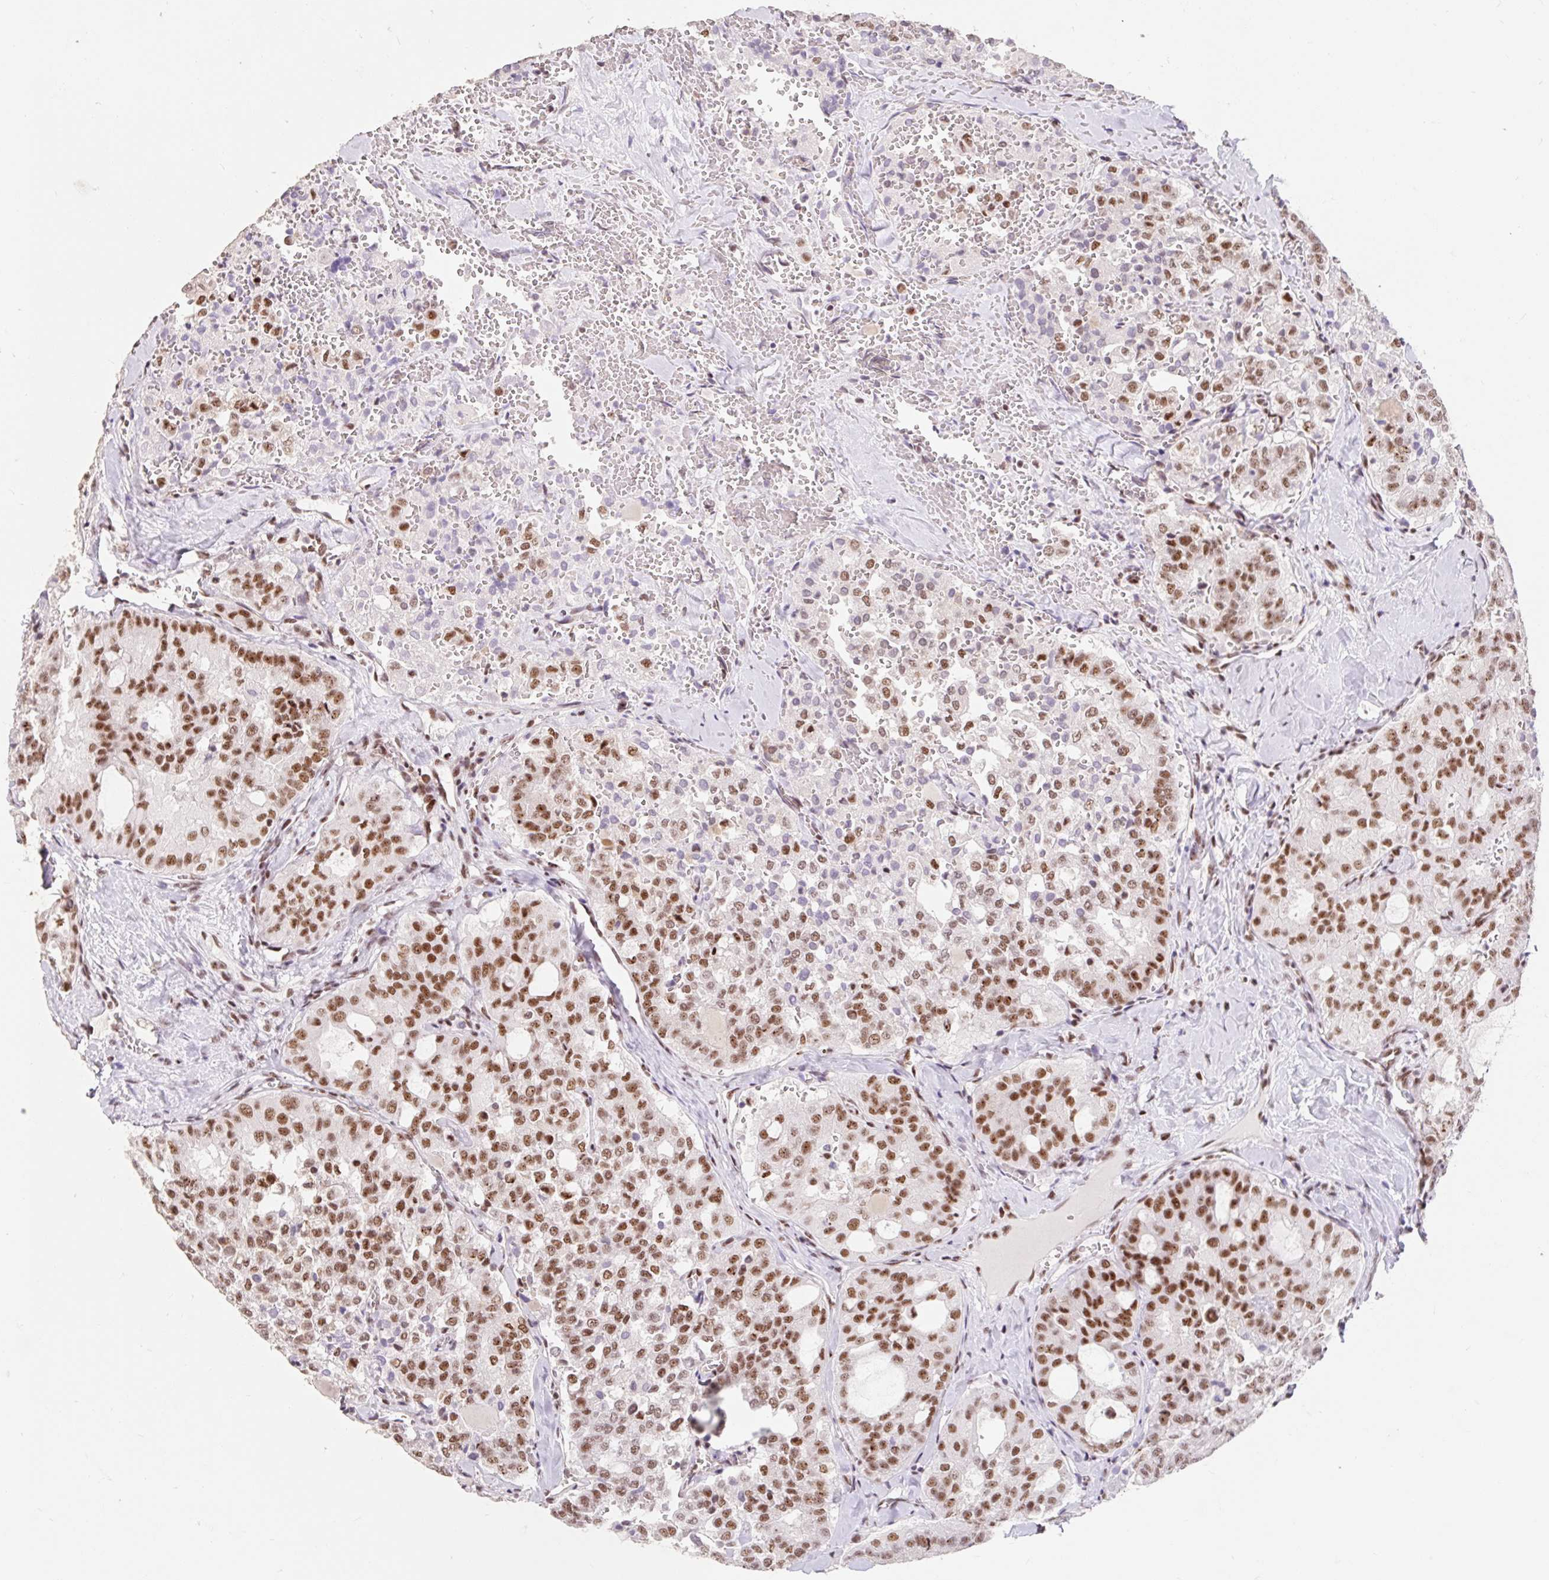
{"staining": {"intensity": "strong", "quantity": "25%-75%", "location": "nuclear"}, "tissue": "thyroid cancer", "cell_type": "Tumor cells", "image_type": "cancer", "snomed": [{"axis": "morphology", "description": "Follicular adenoma carcinoma, NOS"}, {"axis": "topography", "description": "Thyroid gland"}], "caption": "Brown immunohistochemical staining in follicular adenoma carcinoma (thyroid) demonstrates strong nuclear staining in approximately 25%-75% of tumor cells.", "gene": "SRSF10", "patient": {"sex": "male", "age": 75}}